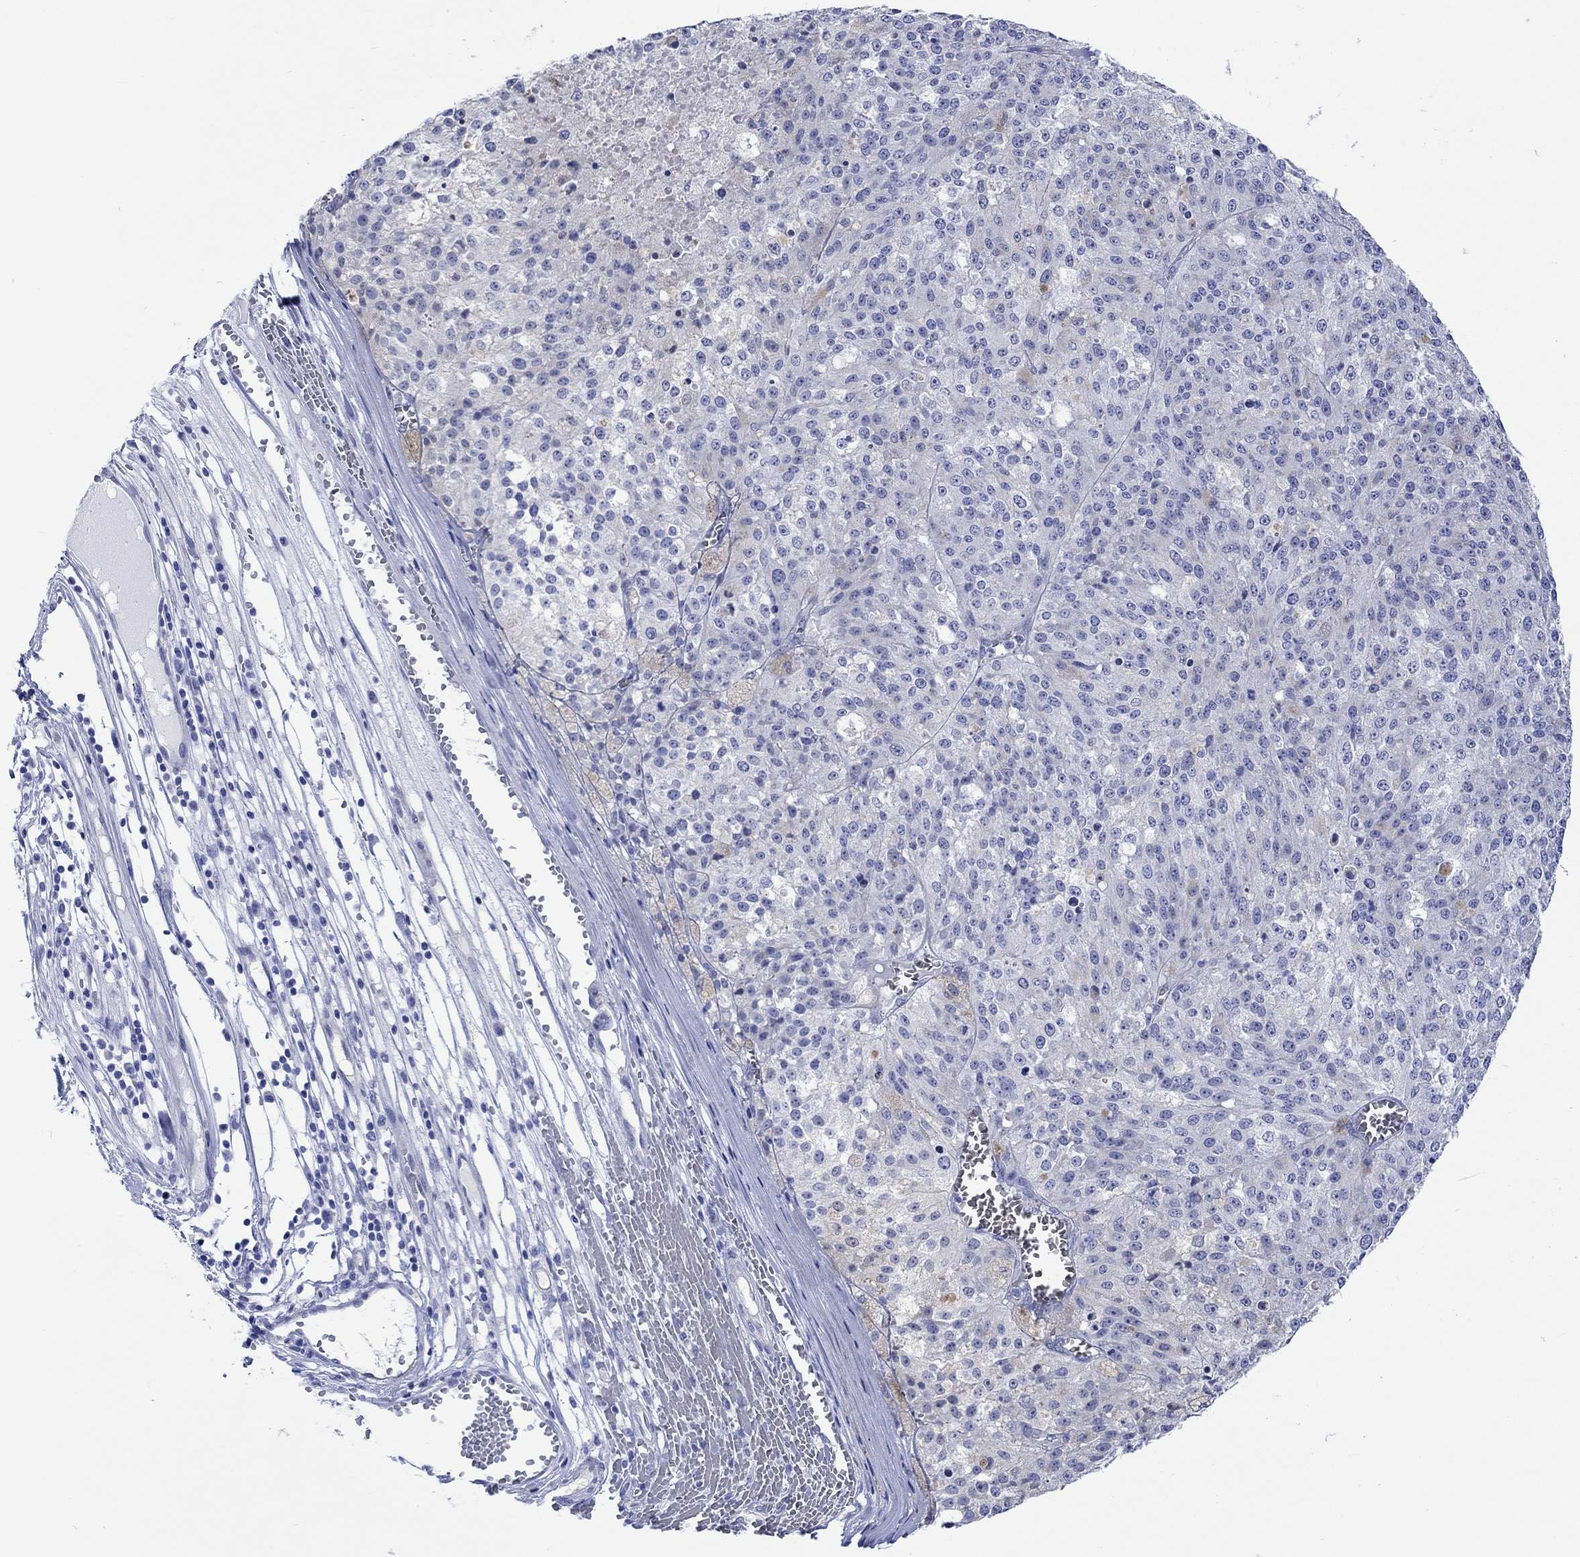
{"staining": {"intensity": "negative", "quantity": "none", "location": "none"}, "tissue": "melanoma", "cell_type": "Tumor cells", "image_type": "cancer", "snomed": [{"axis": "morphology", "description": "Malignant melanoma, Metastatic site"}, {"axis": "topography", "description": "Lymph node"}], "caption": "This is an IHC micrograph of melanoma. There is no expression in tumor cells.", "gene": "CPLX2", "patient": {"sex": "female", "age": 64}}